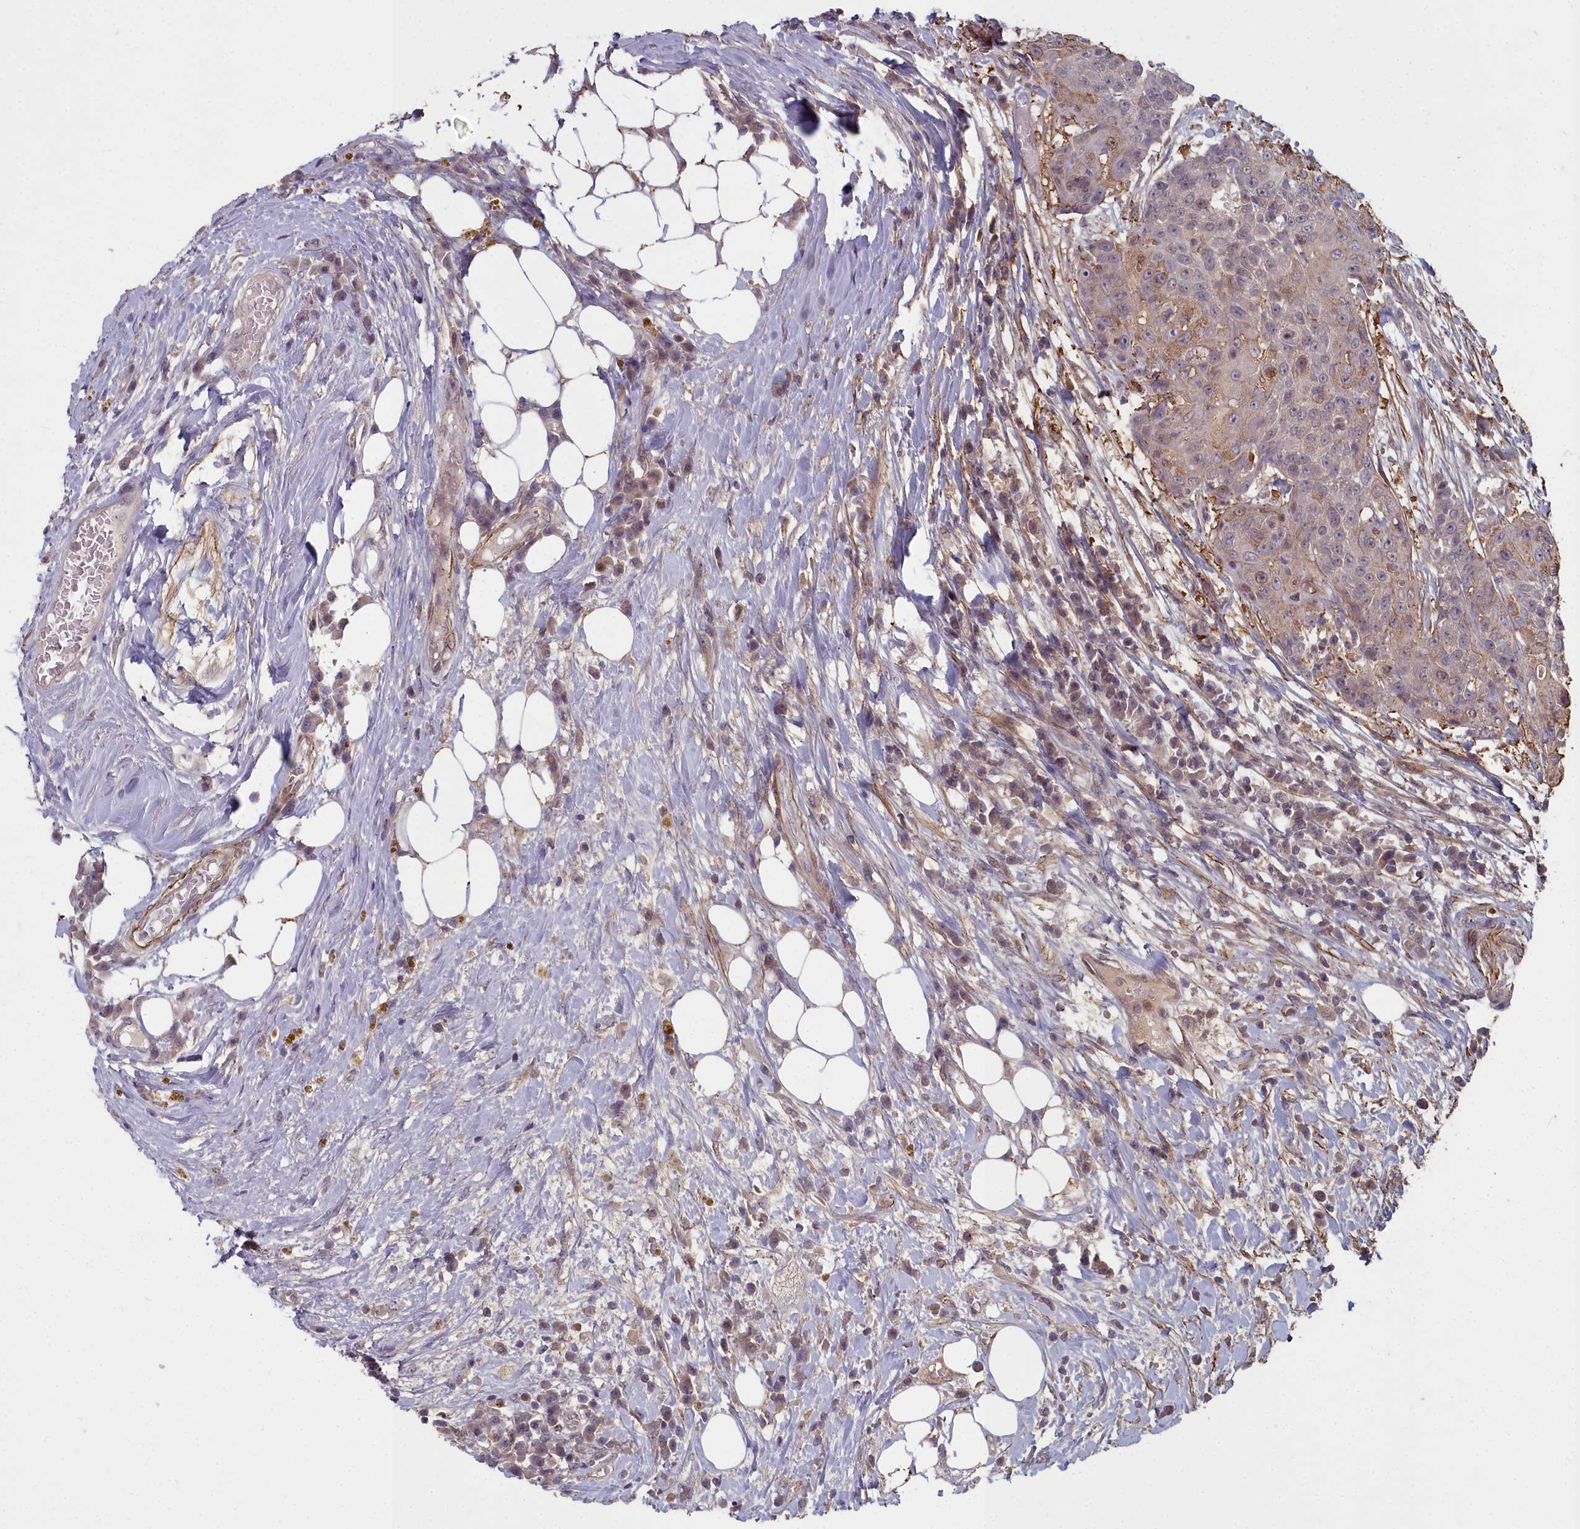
{"staining": {"intensity": "moderate", "quantity": "<25%", "location": "cytoplasmic/membranous"}, "tissue": "urothelial cancer", "cell_type": "Tumor cells", "image_type": "cancer", "snomed": [{"axis": "morphology", "description": "Urothelial carcinoma, High grade"}, {"axis": "topography", "description": "Urinary bladder"}], "caption": "Immunohistochemical staining of human urothelial cancer shows low levels of moderate cytoplasmic/membranous expression in approximately <25% of tumor cells.", "gene": "ZNF626", "patient": {"sex": "female", "age": 63}}